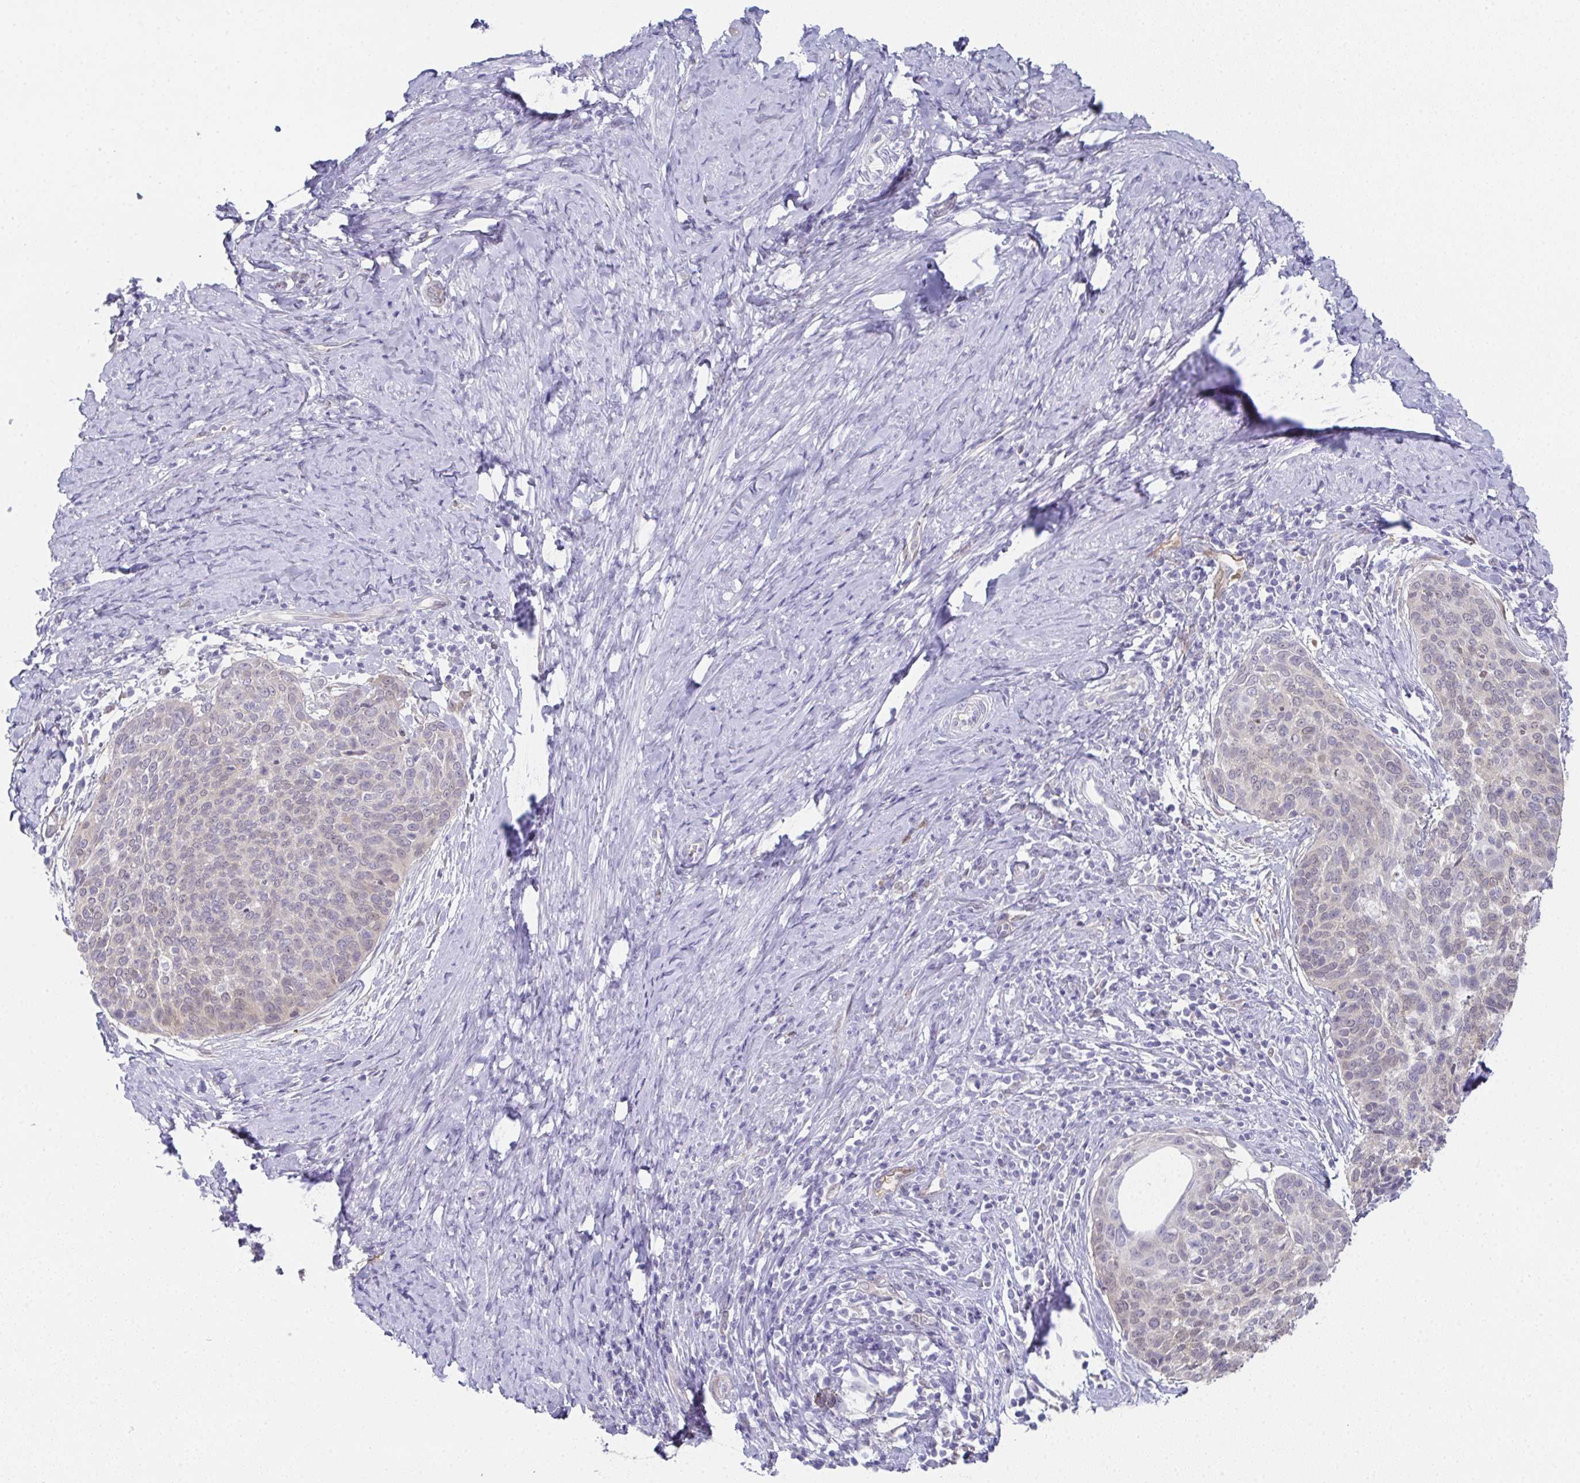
{"staining": {"intensity": "weak", "quantity": "<25%", "location": "cytoplasmic/membranous,nuclear"}, "tissue": "cervical cancer", "cell_type": "Tumor cells", "image_type": "cancer", "snomed": [{"axis": "morphology", "description": "Squamous cell carcinoma, NOS"}, {"axis": "topography", "description": "Cervix"}], "caption": "This is a histopathology image of immunohistochemistry staining of cervical cancer (squamous cell carcinoma), which shows no positivity in tumor cells. The staining is performed using DAB (3,3'-diaminobenzidine) brown chromogen with nuclei counter-stained in using hematoxylin.", "gene": "RBP1", "patient": {"sex": "female", "age": 69}}